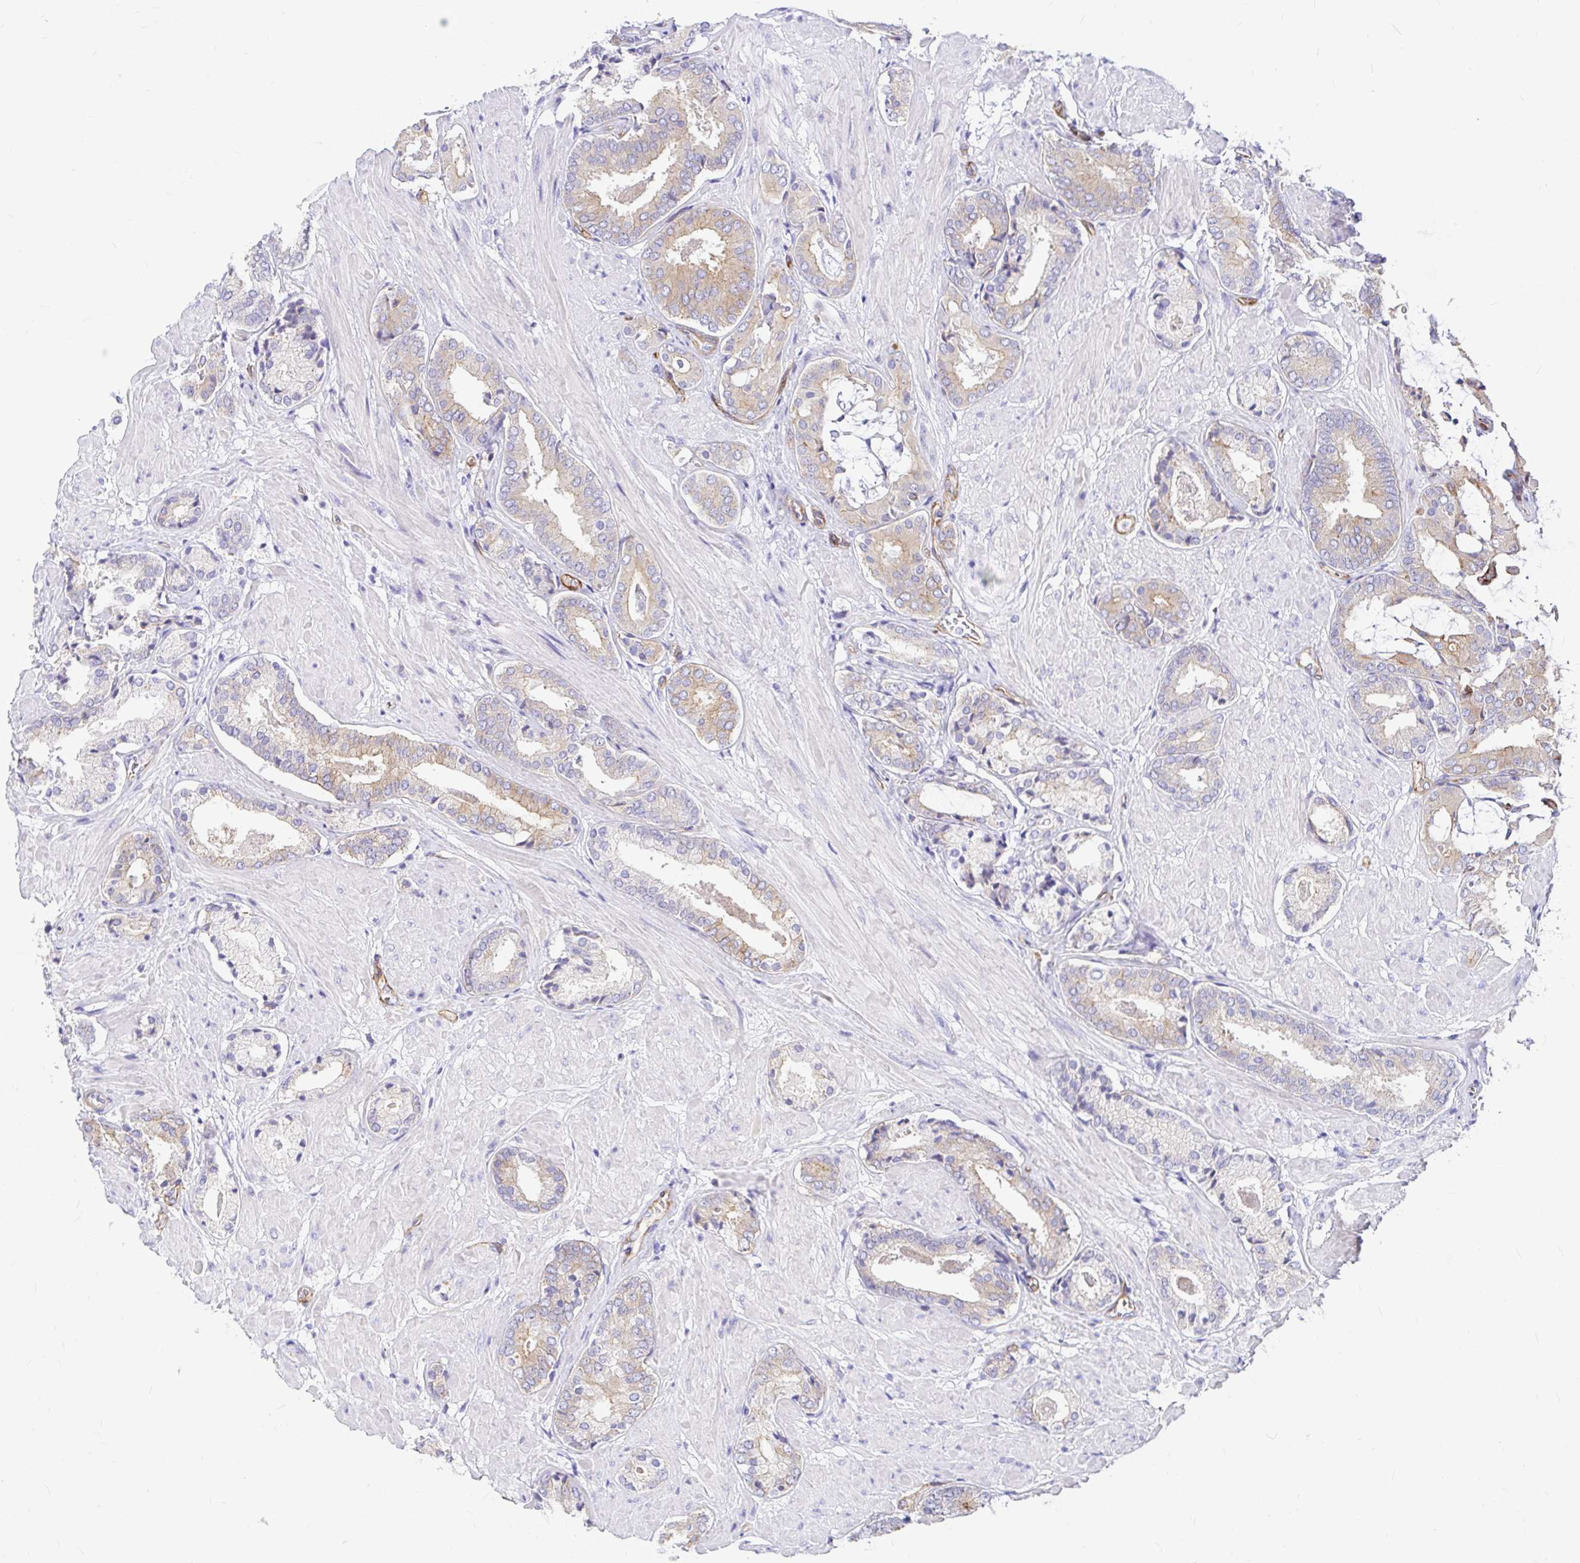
{"staining": {"intensity": "weak", "quantity": ">75%", "location": "cytoplasmic/membranous"}, "tissue": "prostate cancer", "cell_type": "Tumor cells", "image_type": "cancer", "snomed": [{"axis": "morphology", "description": "Adenocarcinoma, High grade"}, {"axis": "topography", "description": "Prostate"}], "caption": "This is a histology image of IHC staining of prostate cancer, which shows weak staining in the cytoplasmic/membranous of tumor cells.", "gene": "MYO1B", "patient": {"sex": "male", "age": 56}}